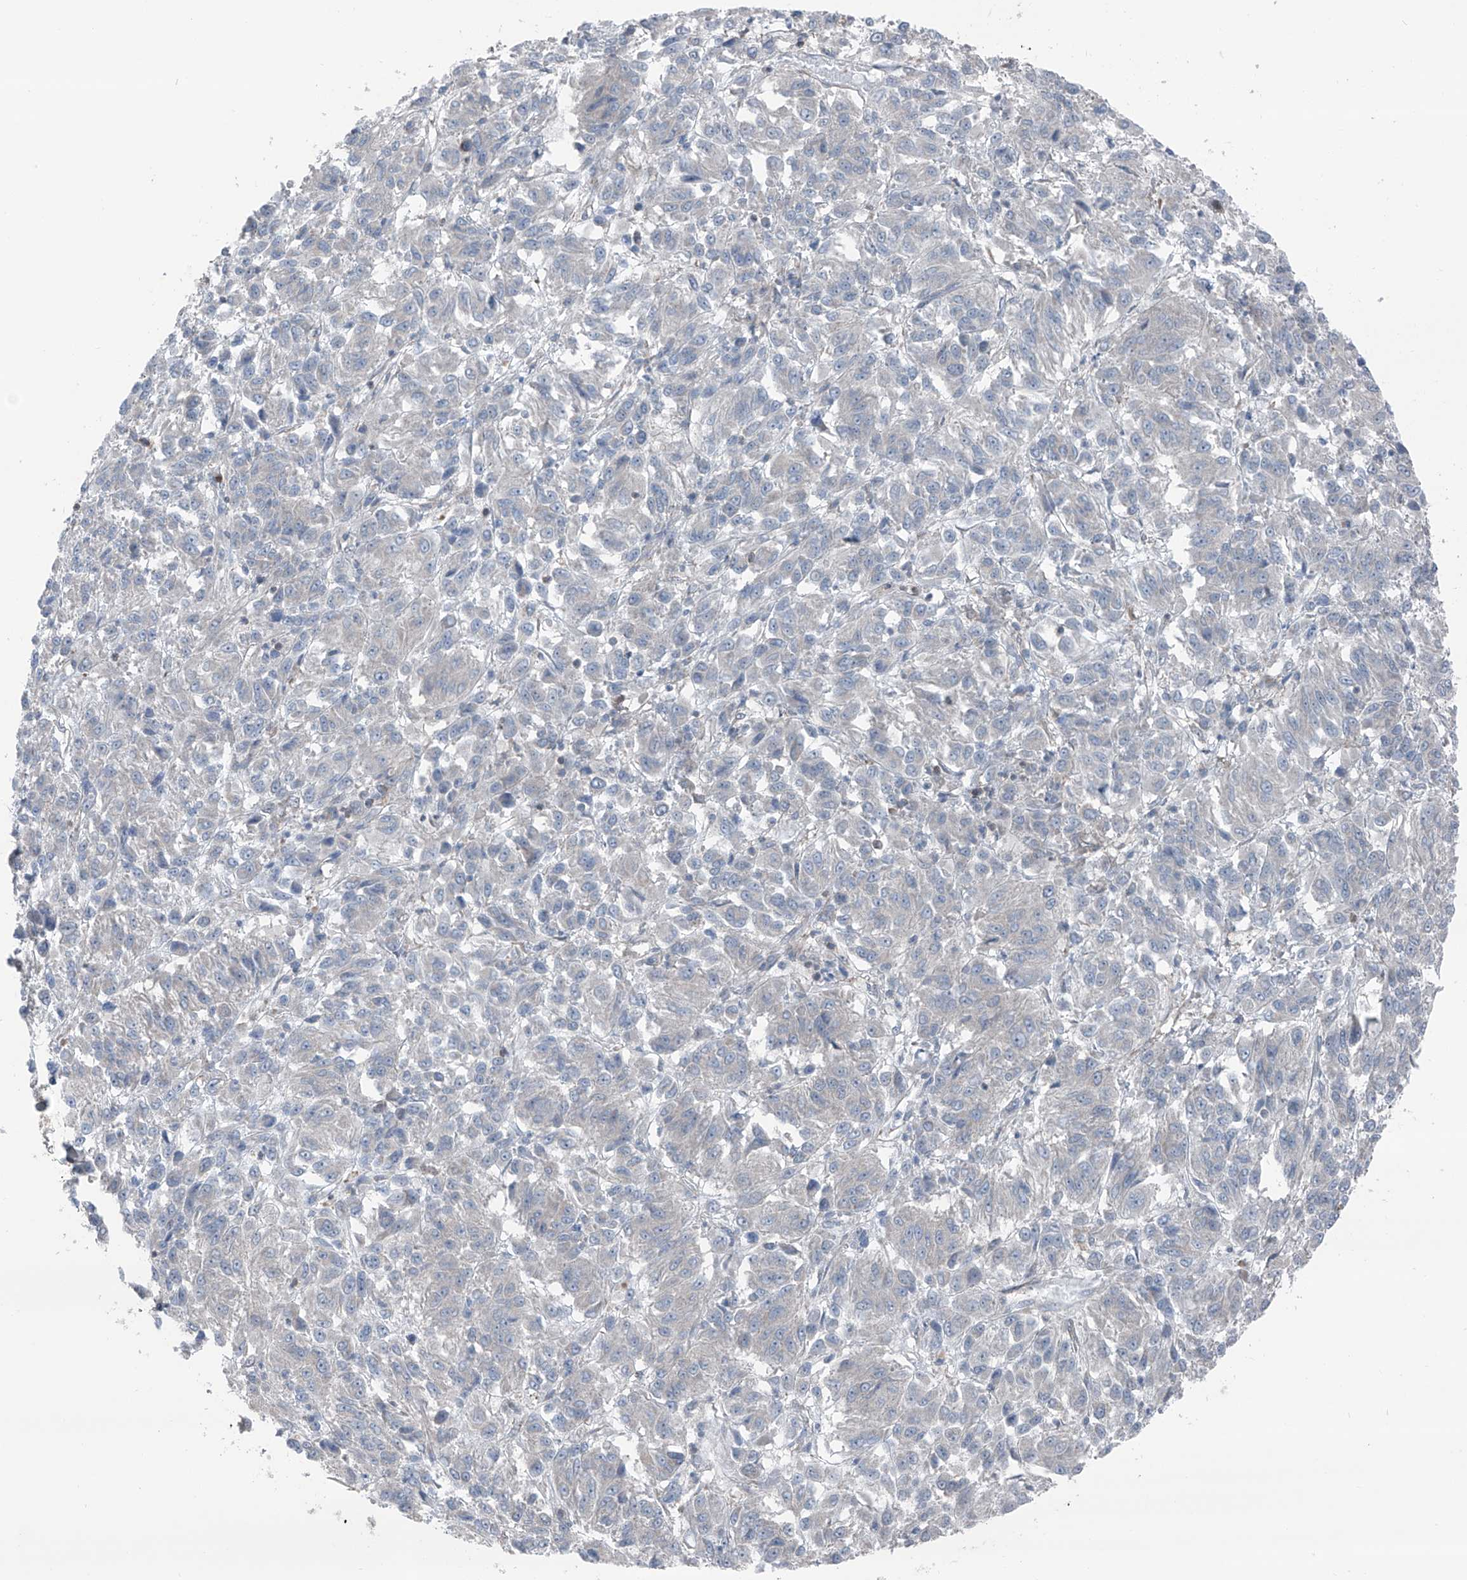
{"staining": {"intensity": "negative", "quantity": "none", "location": "none"}, "tissue": "melanoma", "cell_type": "Tumor cells", "image_type": "cancer", "snomed": [{"axis": "morphology", "description": "Malignant melanoma, Metastatic site"}, {"axis": "topography", "description": "Lung"}], "caption": "Immunohistochemistry (IHC) histopathology image of neoplastic tissue: human melanoma stained with DAB exhibits no significant protein positivity in tumor cells.", "gene": "HSPB11", "patient": {"sex": "male", "age": 64}}